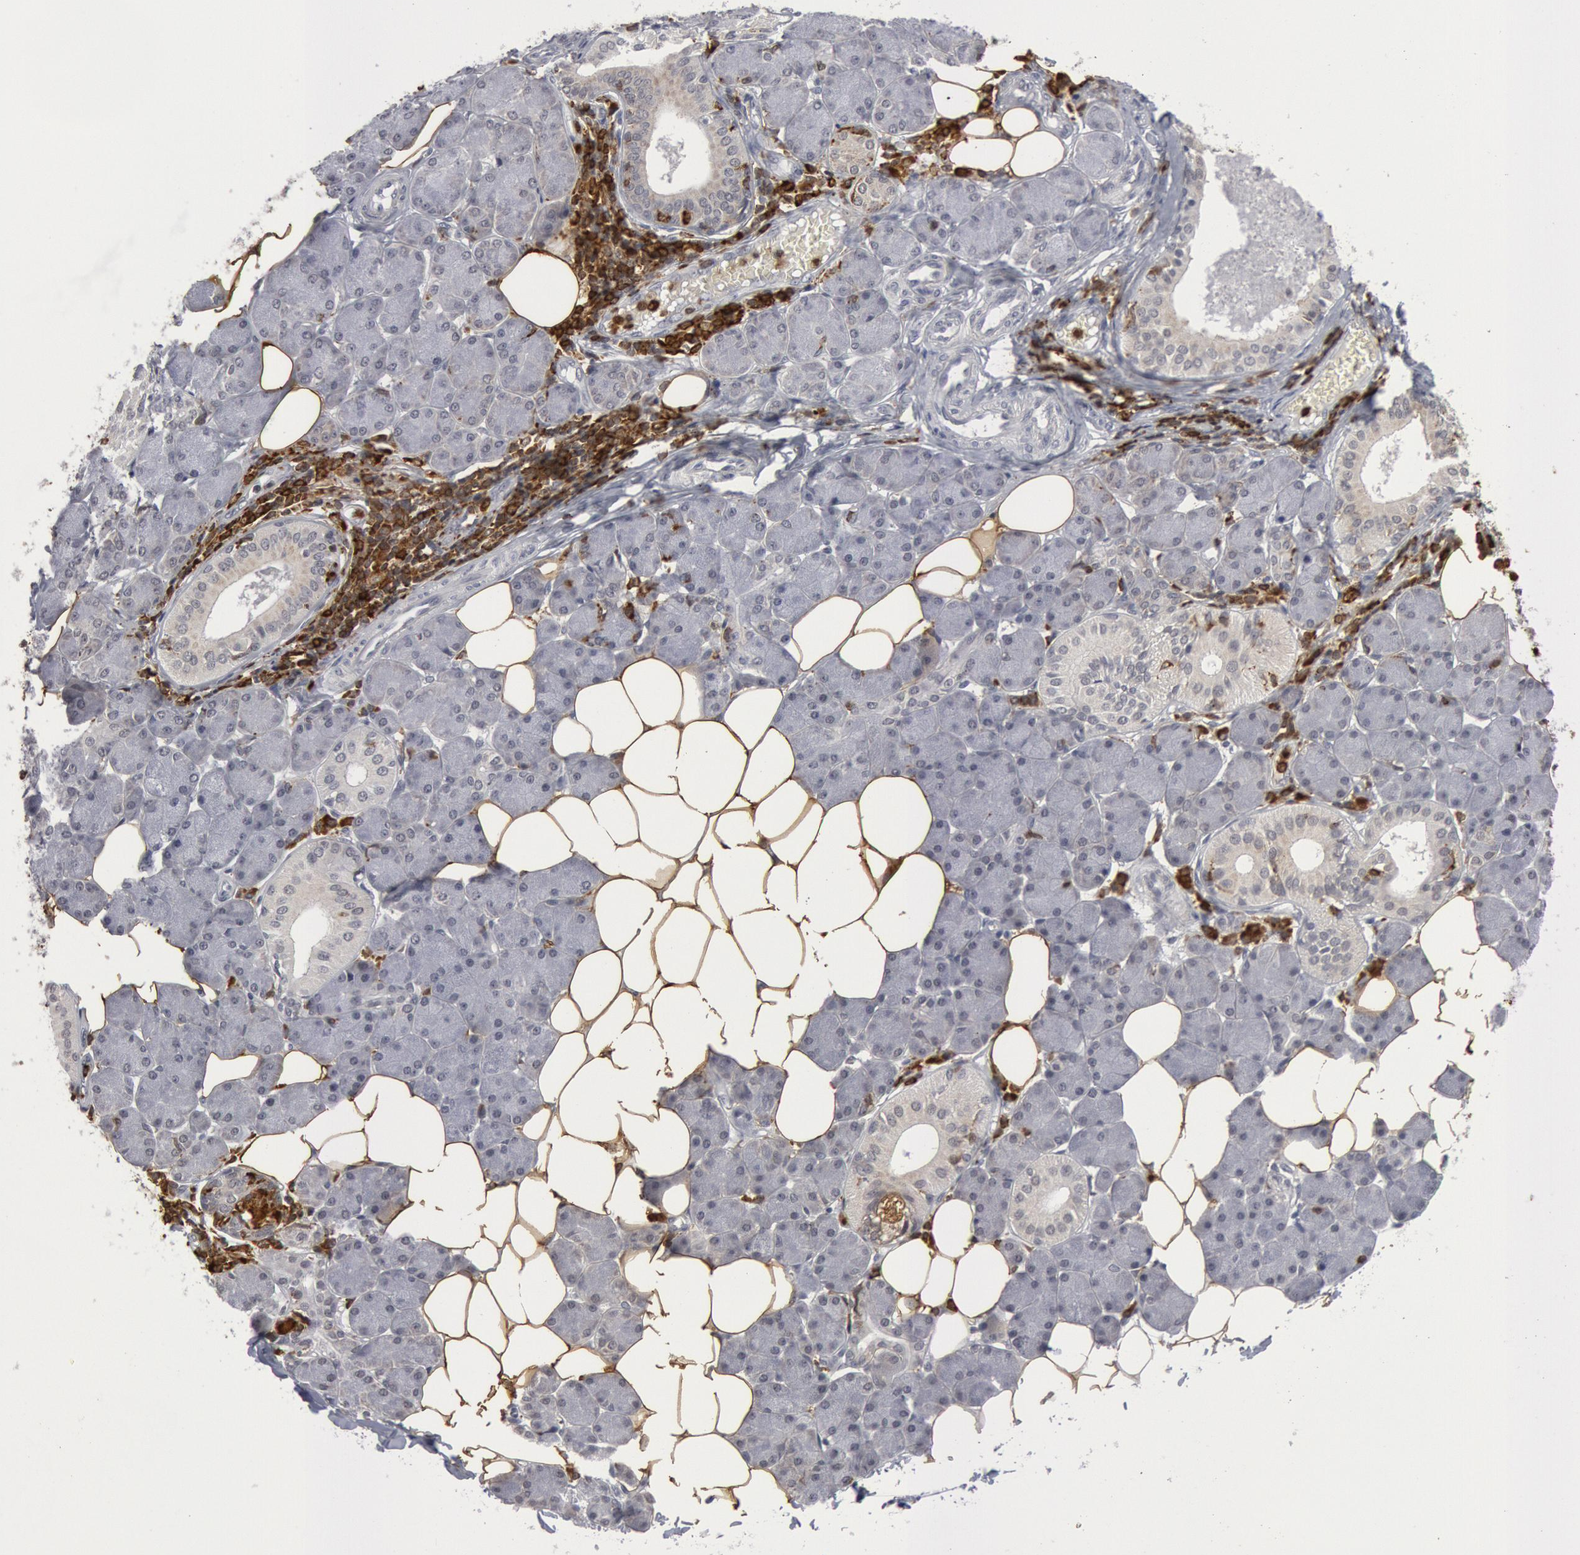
{"staining": {"intensity": "negative", "quantity": "none", "location": "none"}, "tissue": "salivary gland", "cell_type": "Glandular cells", "image_type": "normal", "snomed": [{"axis": "morphology", "description": "Normal tissue, NOS"}, {"axis": "morphology", "description": "Adenoma, NOS"}, {"axis": "topography", "description": "Salivary gland"}], "caption": "Glandular cells show no significant staining in normal salivary gland. The staining is performed using DAB (3,3'-diaminobenzidine) brown chromogen with nuclei counter-stained in using hematoxylin.", "gene": "PTPN6", "patient": {"sex": "female", "age": 32}}